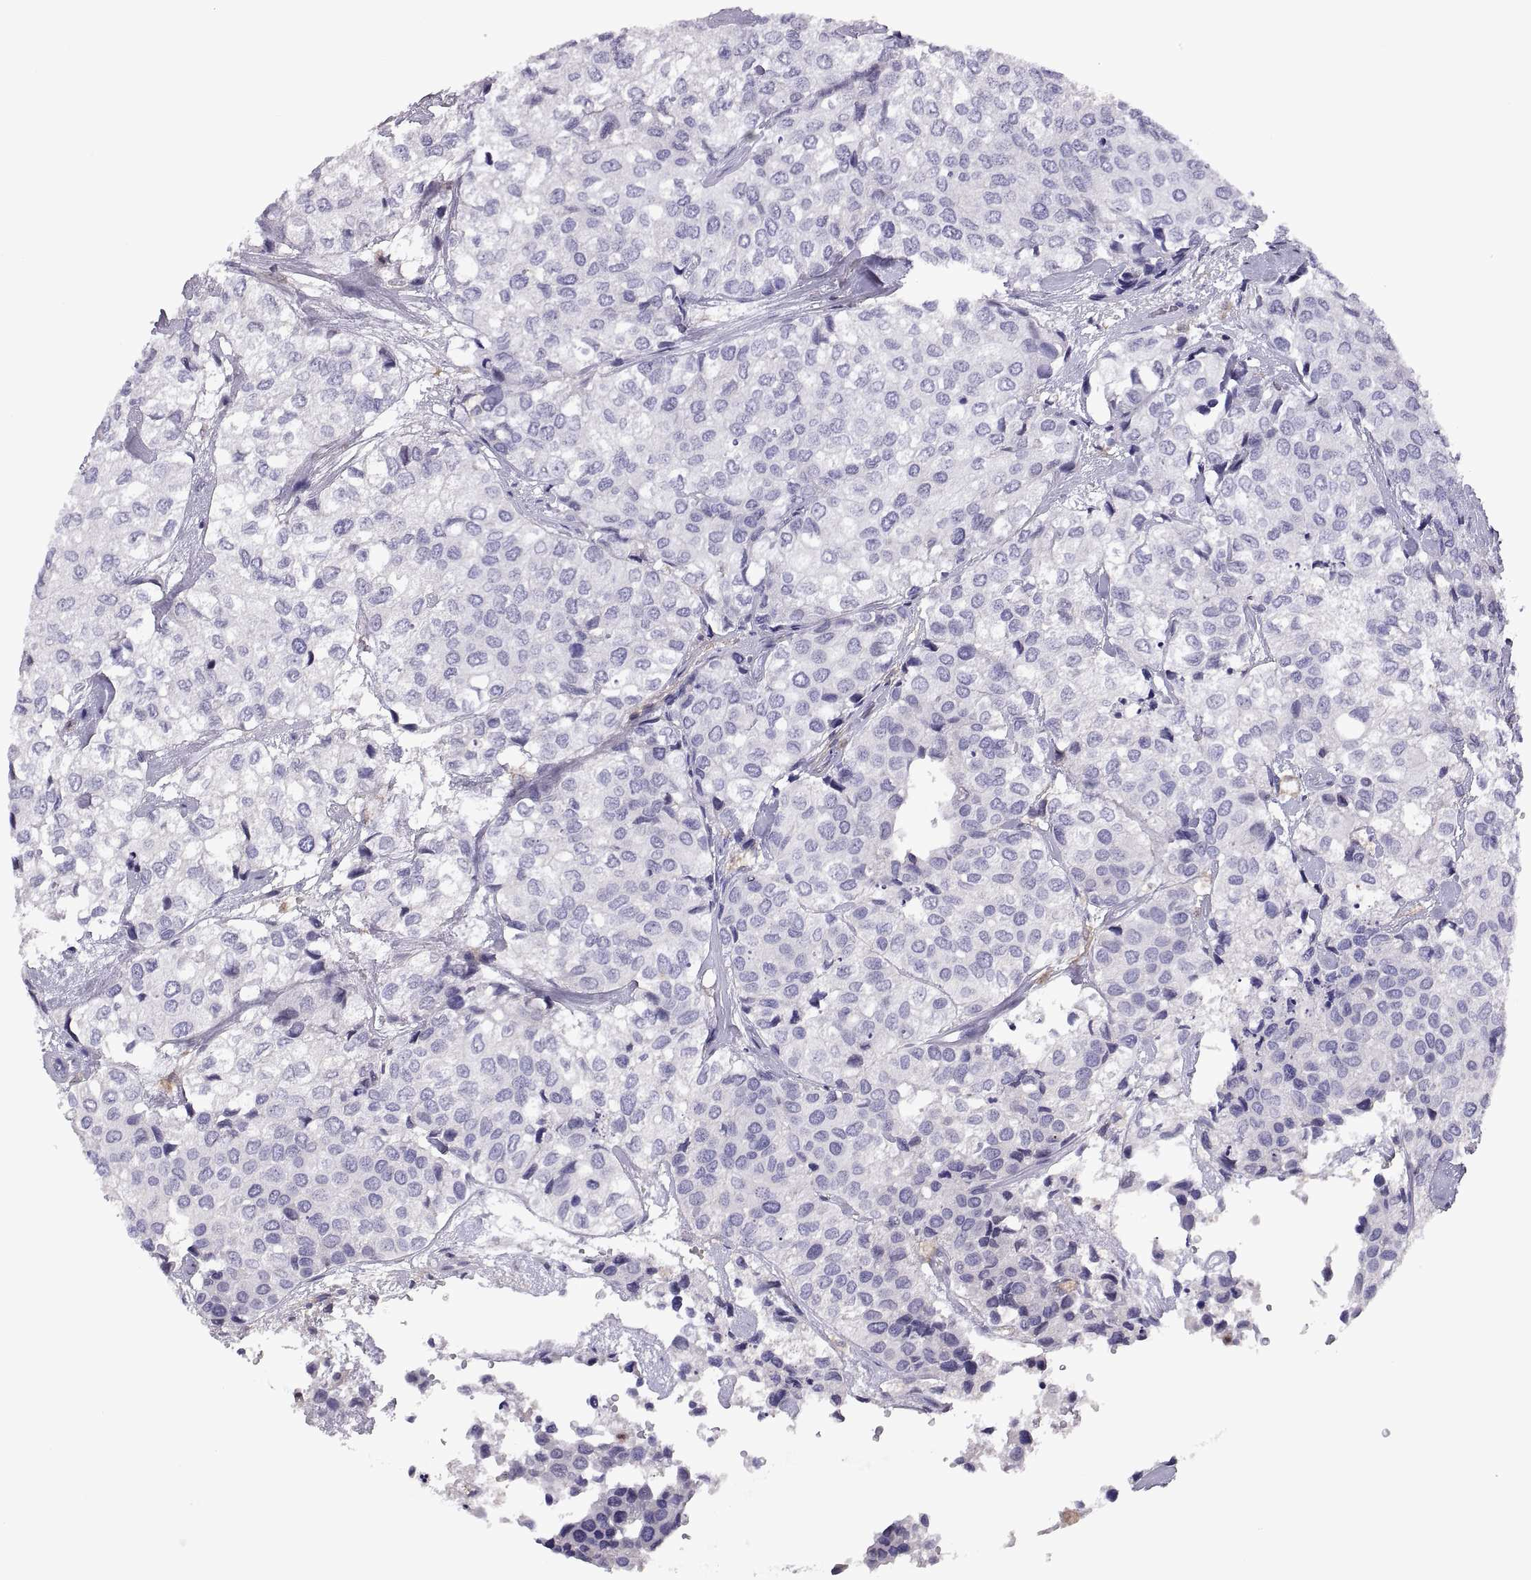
{"staining": {"intensity": "negative", "quantity": "none", "location": "none"}, "tissue": "urothelial cancer", "cell_type": "Tumor cells", "image_type": "cancer", "snomed": [{"axis": "morphology", "description": "Urothelial carcinoma, High grade"}, {"axis": "topography", "description": "Urinary bladder"}], "caption": "A micrograph of urothelial cancer stained for a protein demonstrates no brown staining in tumor cells.", "gene": "DOK3", "patient": {"sex": "male", "age": 73}}